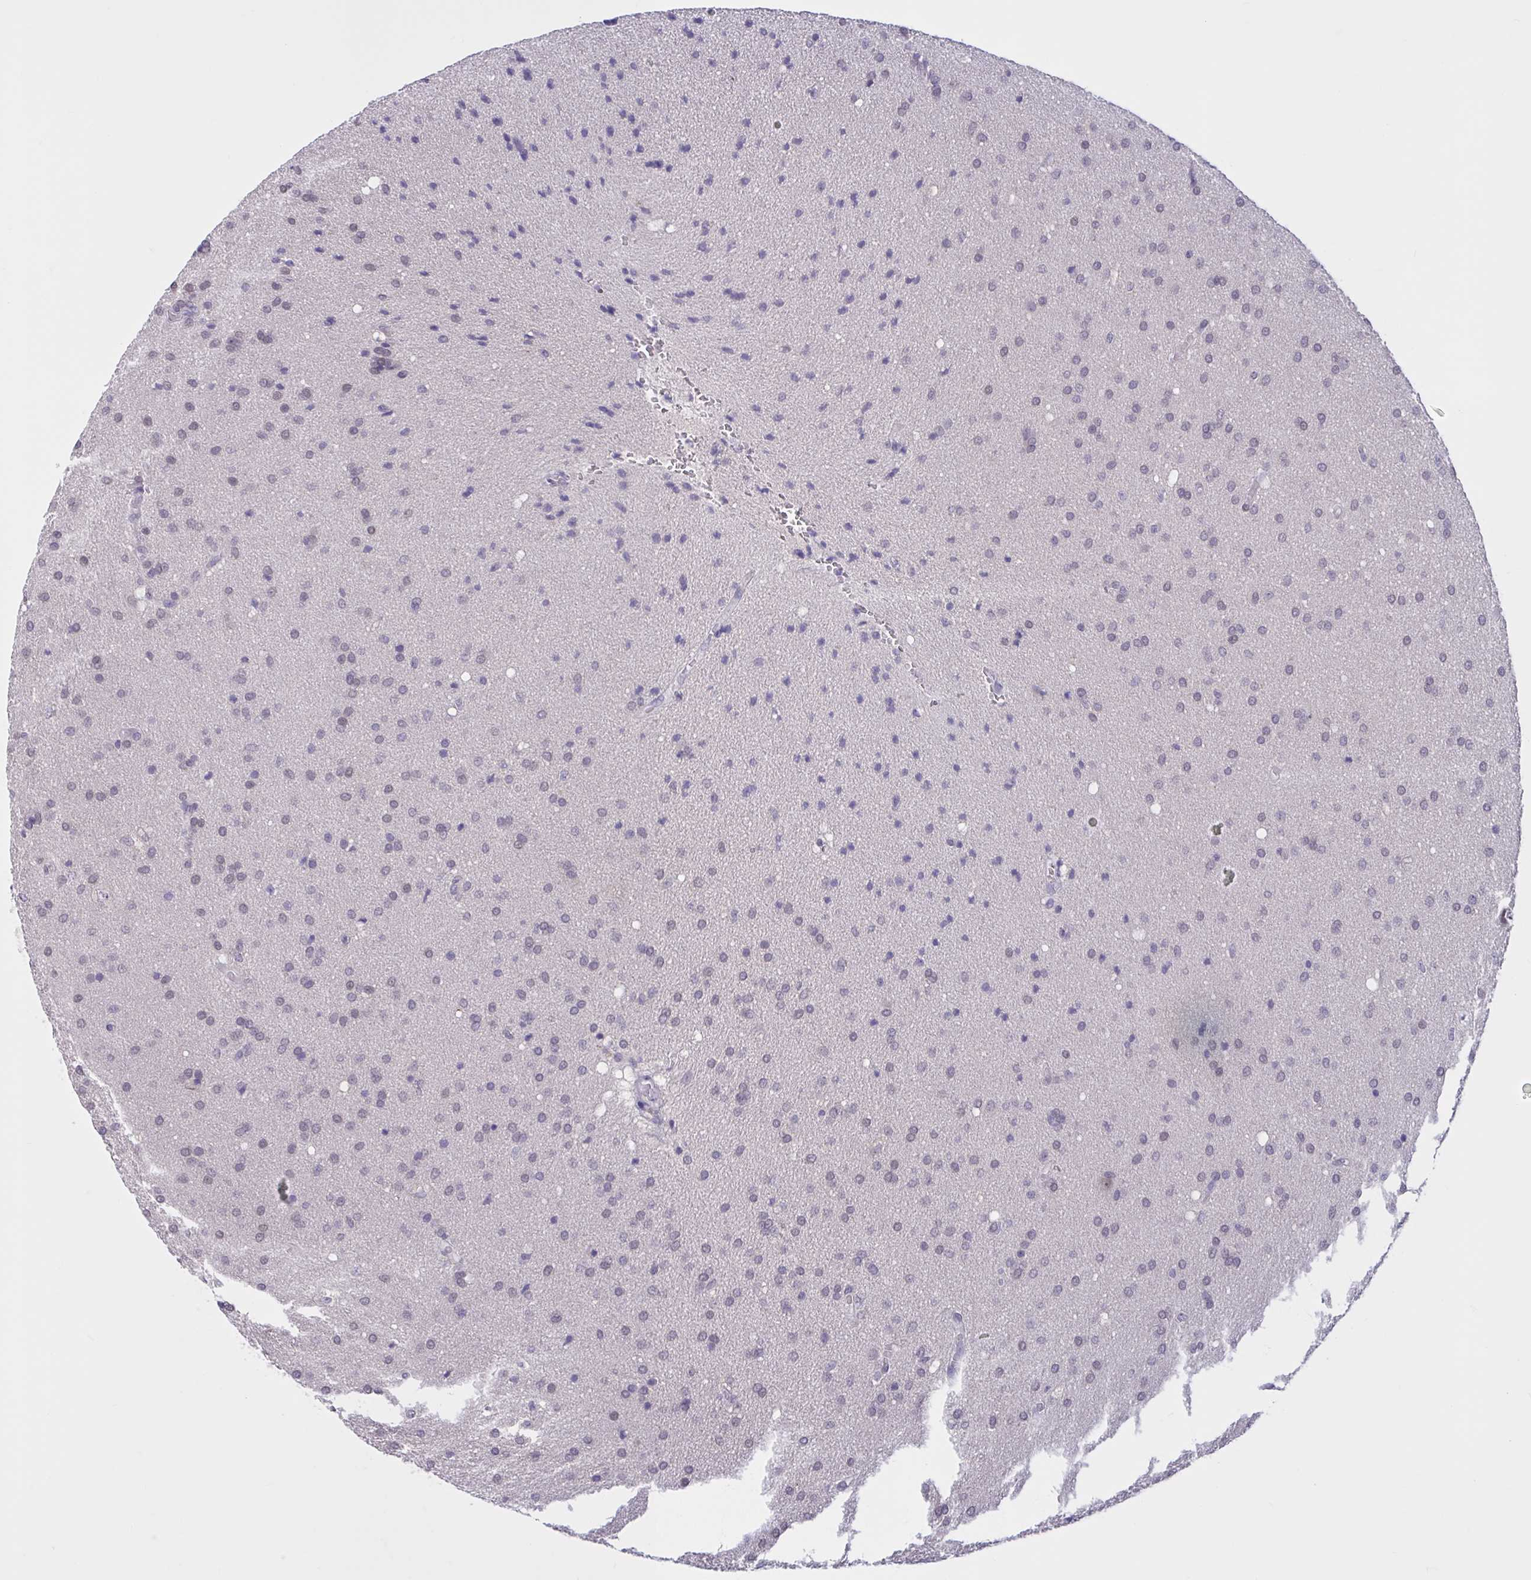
{"staining": {"intensity": "weak", "quantity": "<25%", "location": "nuclear"}, "tissue": "glioma", "cell_type": "Tumor cells", "image_type": "cancer", "snomed": [{"axis": "morphology", "description": "Glioma, malignant, Low grade"}, {"axis": "topography", "description": "Brain"}], "caption": "Tumor cells show no significant expression in glioma.", "gene": "RBL1", "patient": {"sex": "female", "age": 54}}